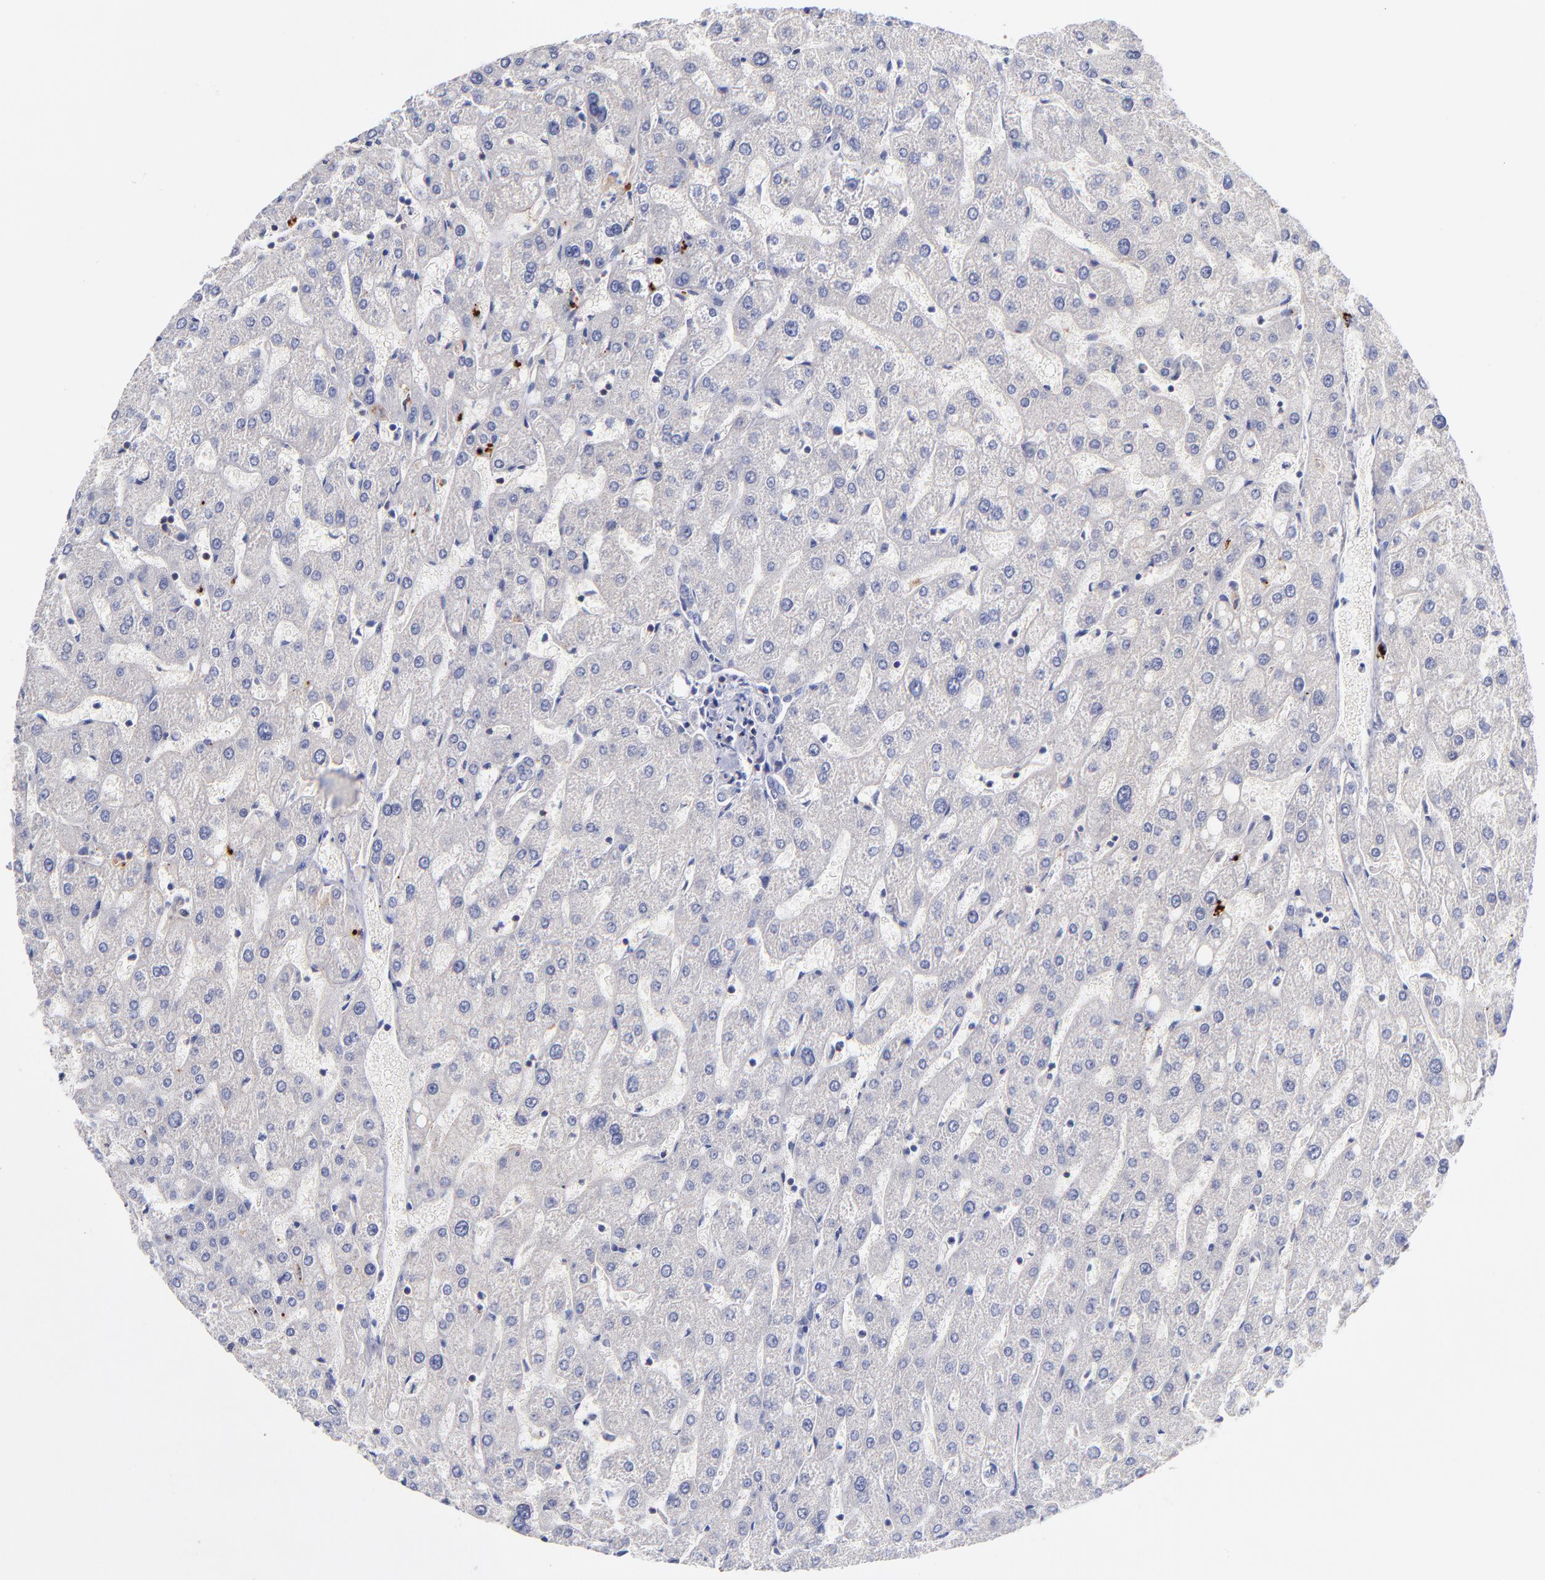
{"staining": {"intensity": "negative", "quantity": "none", "location": "none"}, "tissue": "liver", "cell_type": "Cholangiocytes", "image_type": "normal", "snomed": [{"axis": "morphology", "description": "Normal tissue, NOS"}, {"axis": "topography", "description": "Liver"}], "caption": "Immunohistochemical staining of unremarkable liver demonstrates no significant expression in cholangiocytes.", "gene": "KREMEN2", "patient": {"sex": "male", "age": 67}}